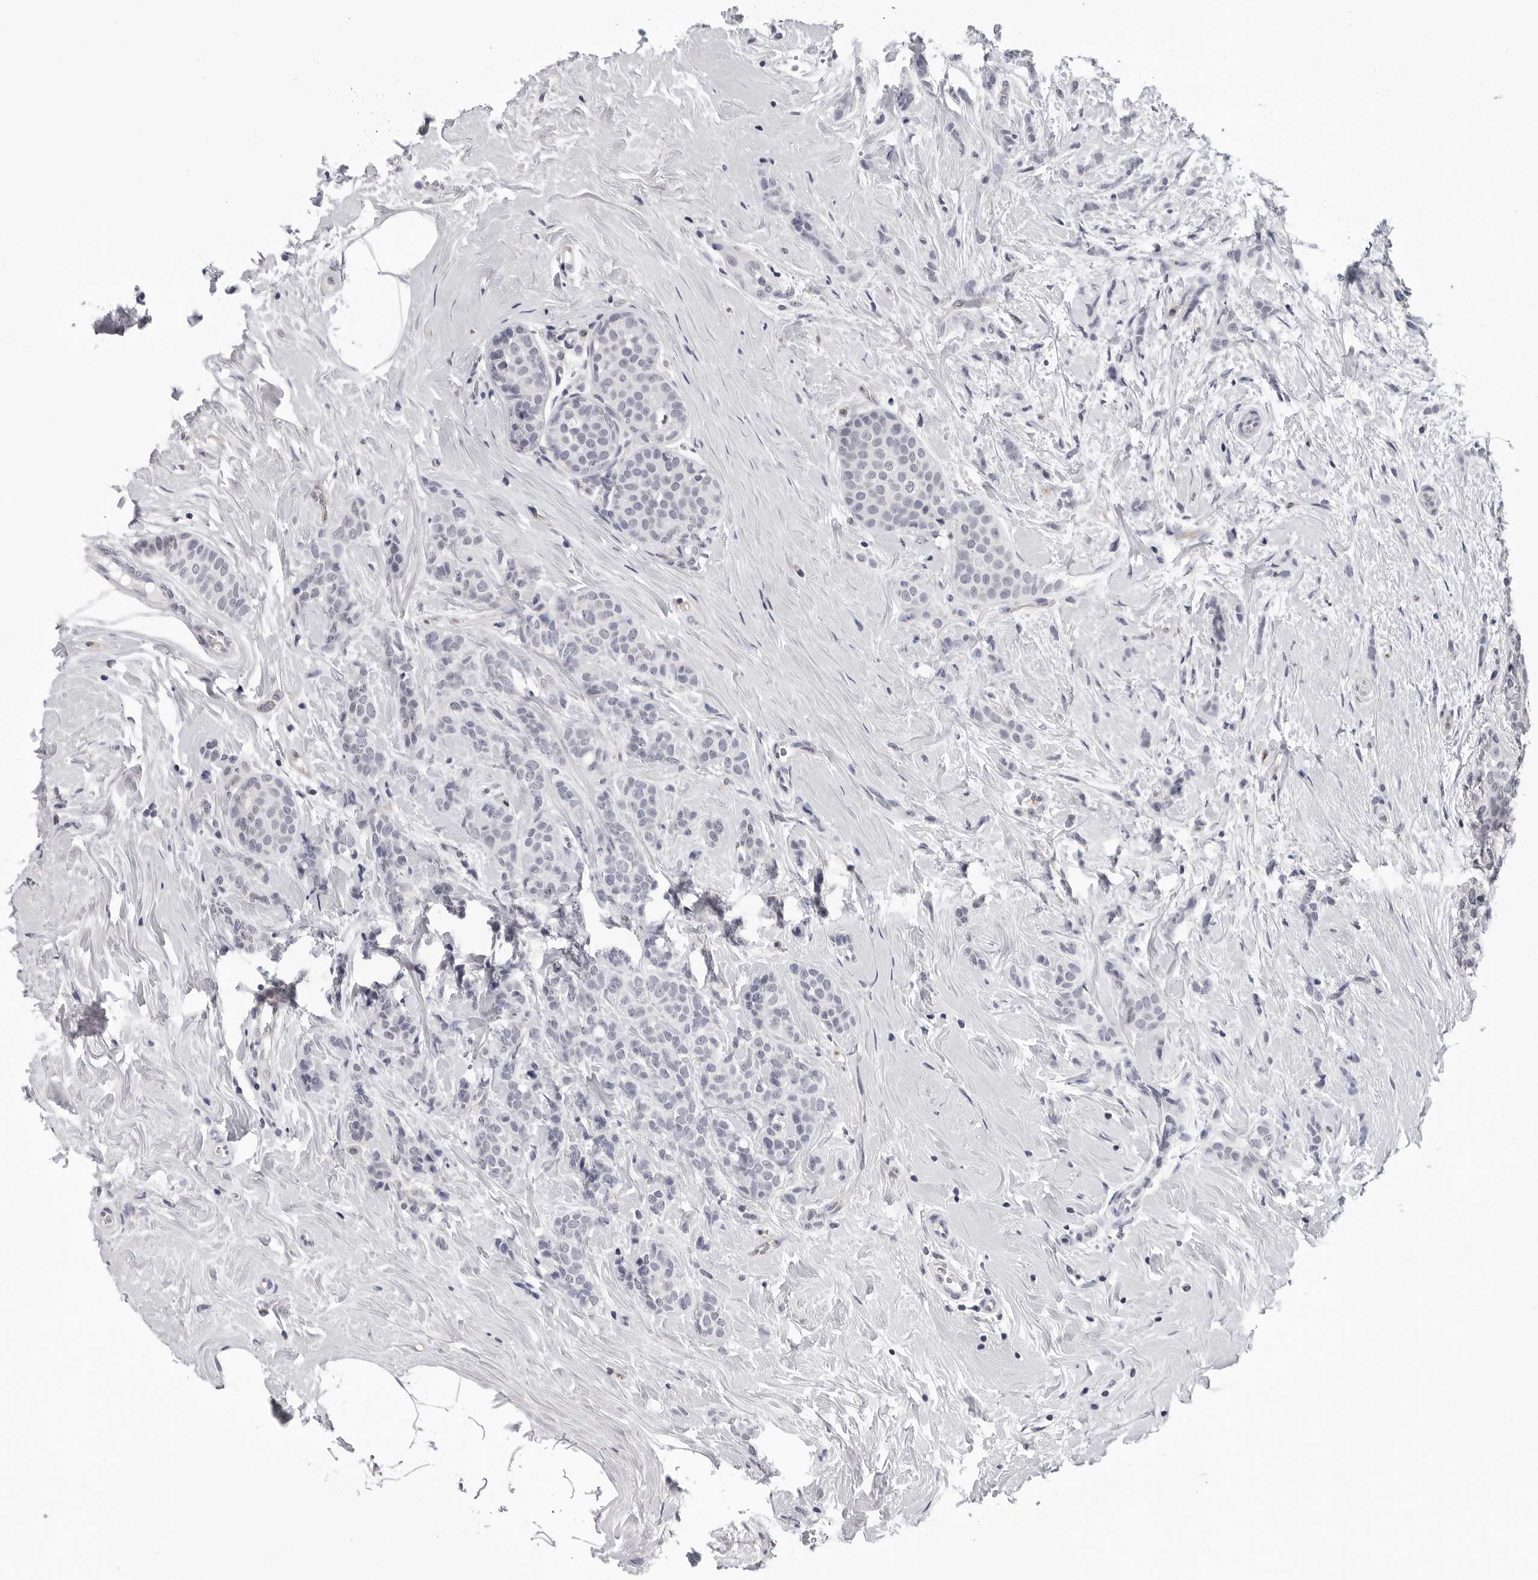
{"staining": {"intensity": "negative", "quantity": "none", "location": "none"}, "tissue": "breast cancer", "cell_type": "Tumor cells", "image_type": "cancer", "snomed": [{"axis": "morphology", "description": "Lobular carcinoma, in situ"}, {"axis": "morphology", "description": "Lobular carcinoma"}, {"axis": "topography", "description": "Breast"}], "caption": "A micrograph of human lobular carcinoma in situ (breast) is negative for staining in tumor cells.", "gene": "TRMT13", "patient": {"sex": "female", "age": 41}}